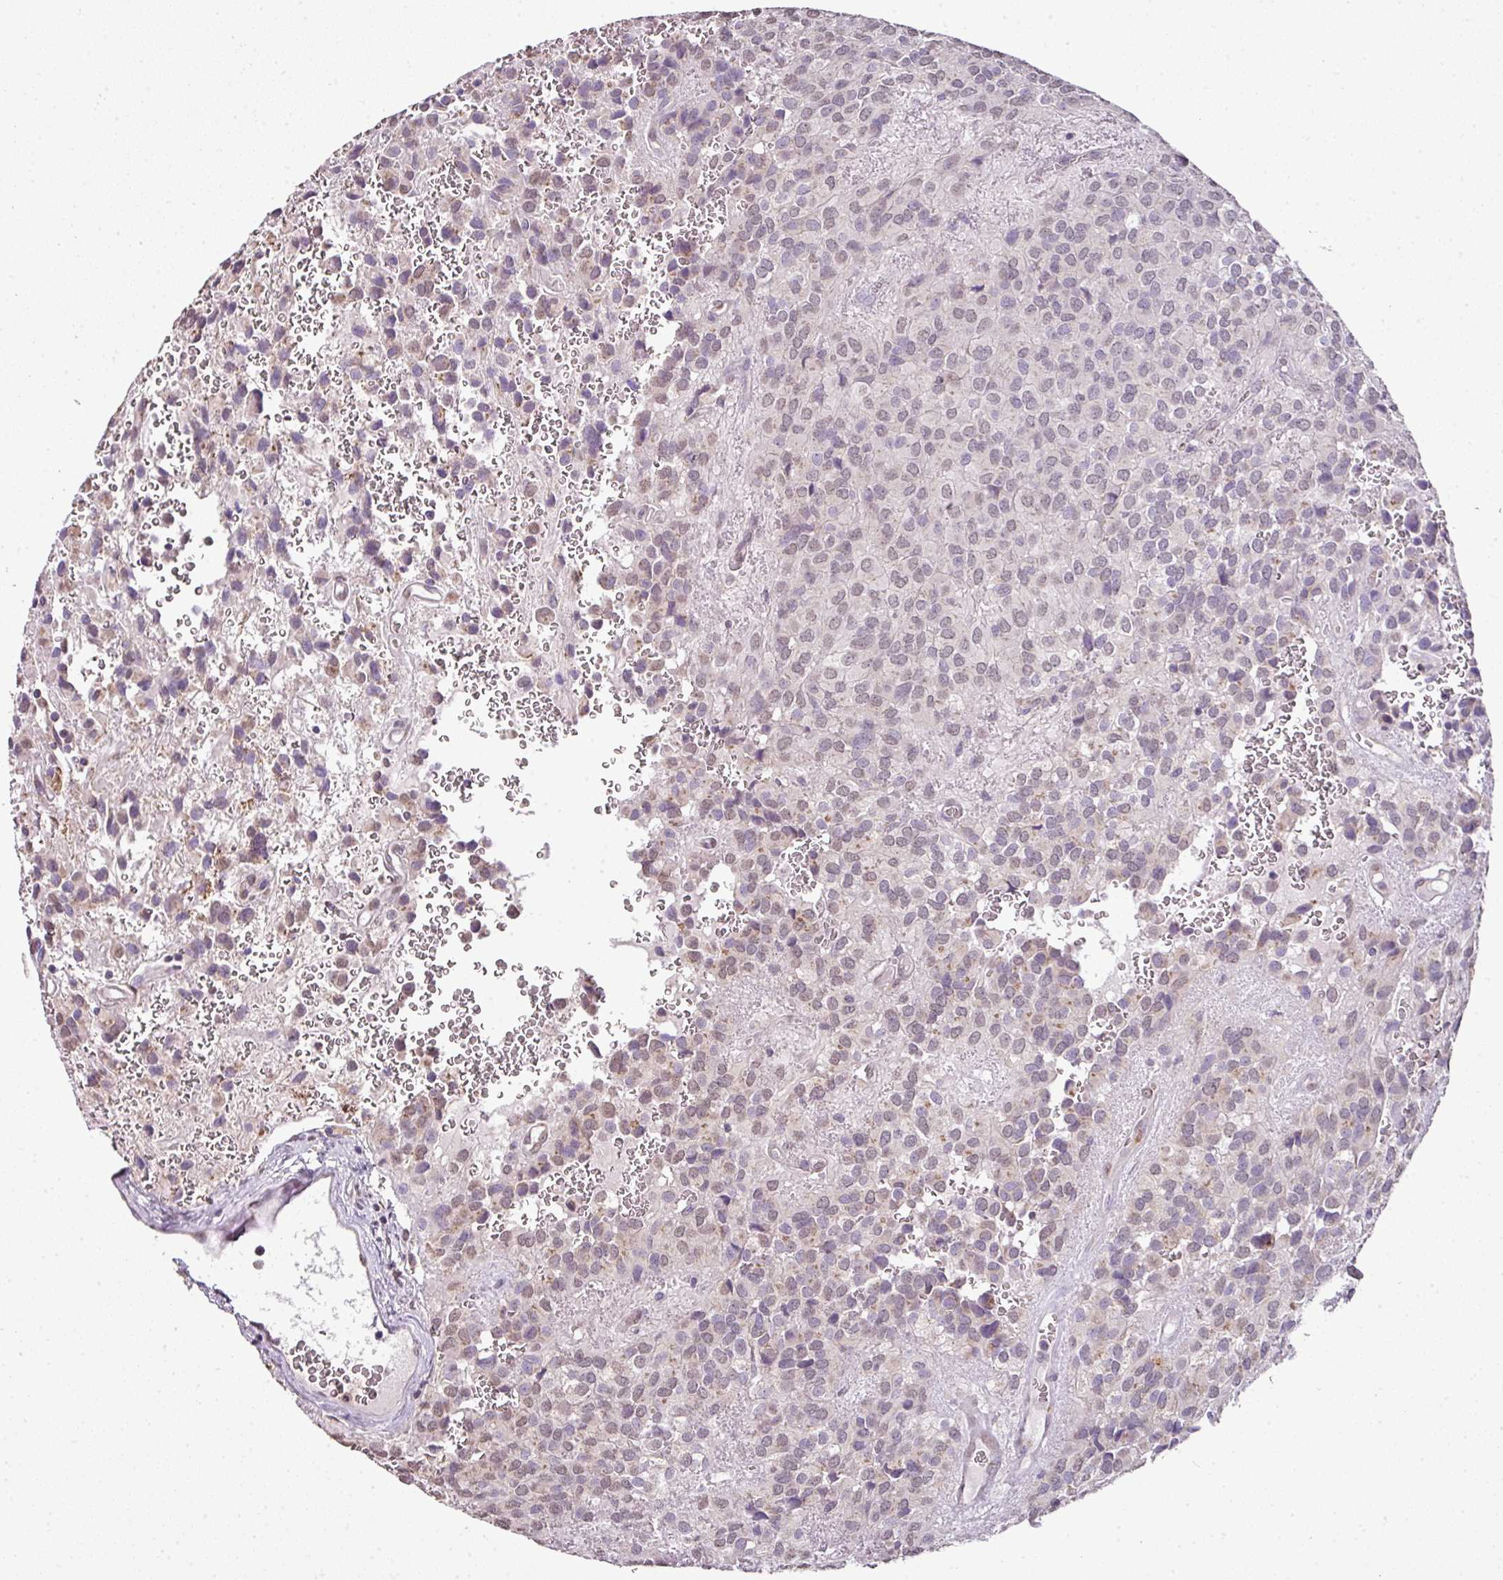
{"staining": {"intensity": "weak", "quantity": "25%-75%", "location": "nuclear"}, "tissue": "glioma", "cell_type": "Tumor cells", "image_type": "cancer", "snomed": [{"axis": "morphology", "description": "Glioma, malignant, Low grade"}, {"axis": "topography", "description": "Brain"}], "caption": "Malignant glioma (low-grade) stained with immunohistochemistry exhibits weak nuclear staining in approximately 25%-75% of tumor cells.", "gene": "JPH2", "patient": {"sex": "male", "age": 56}}